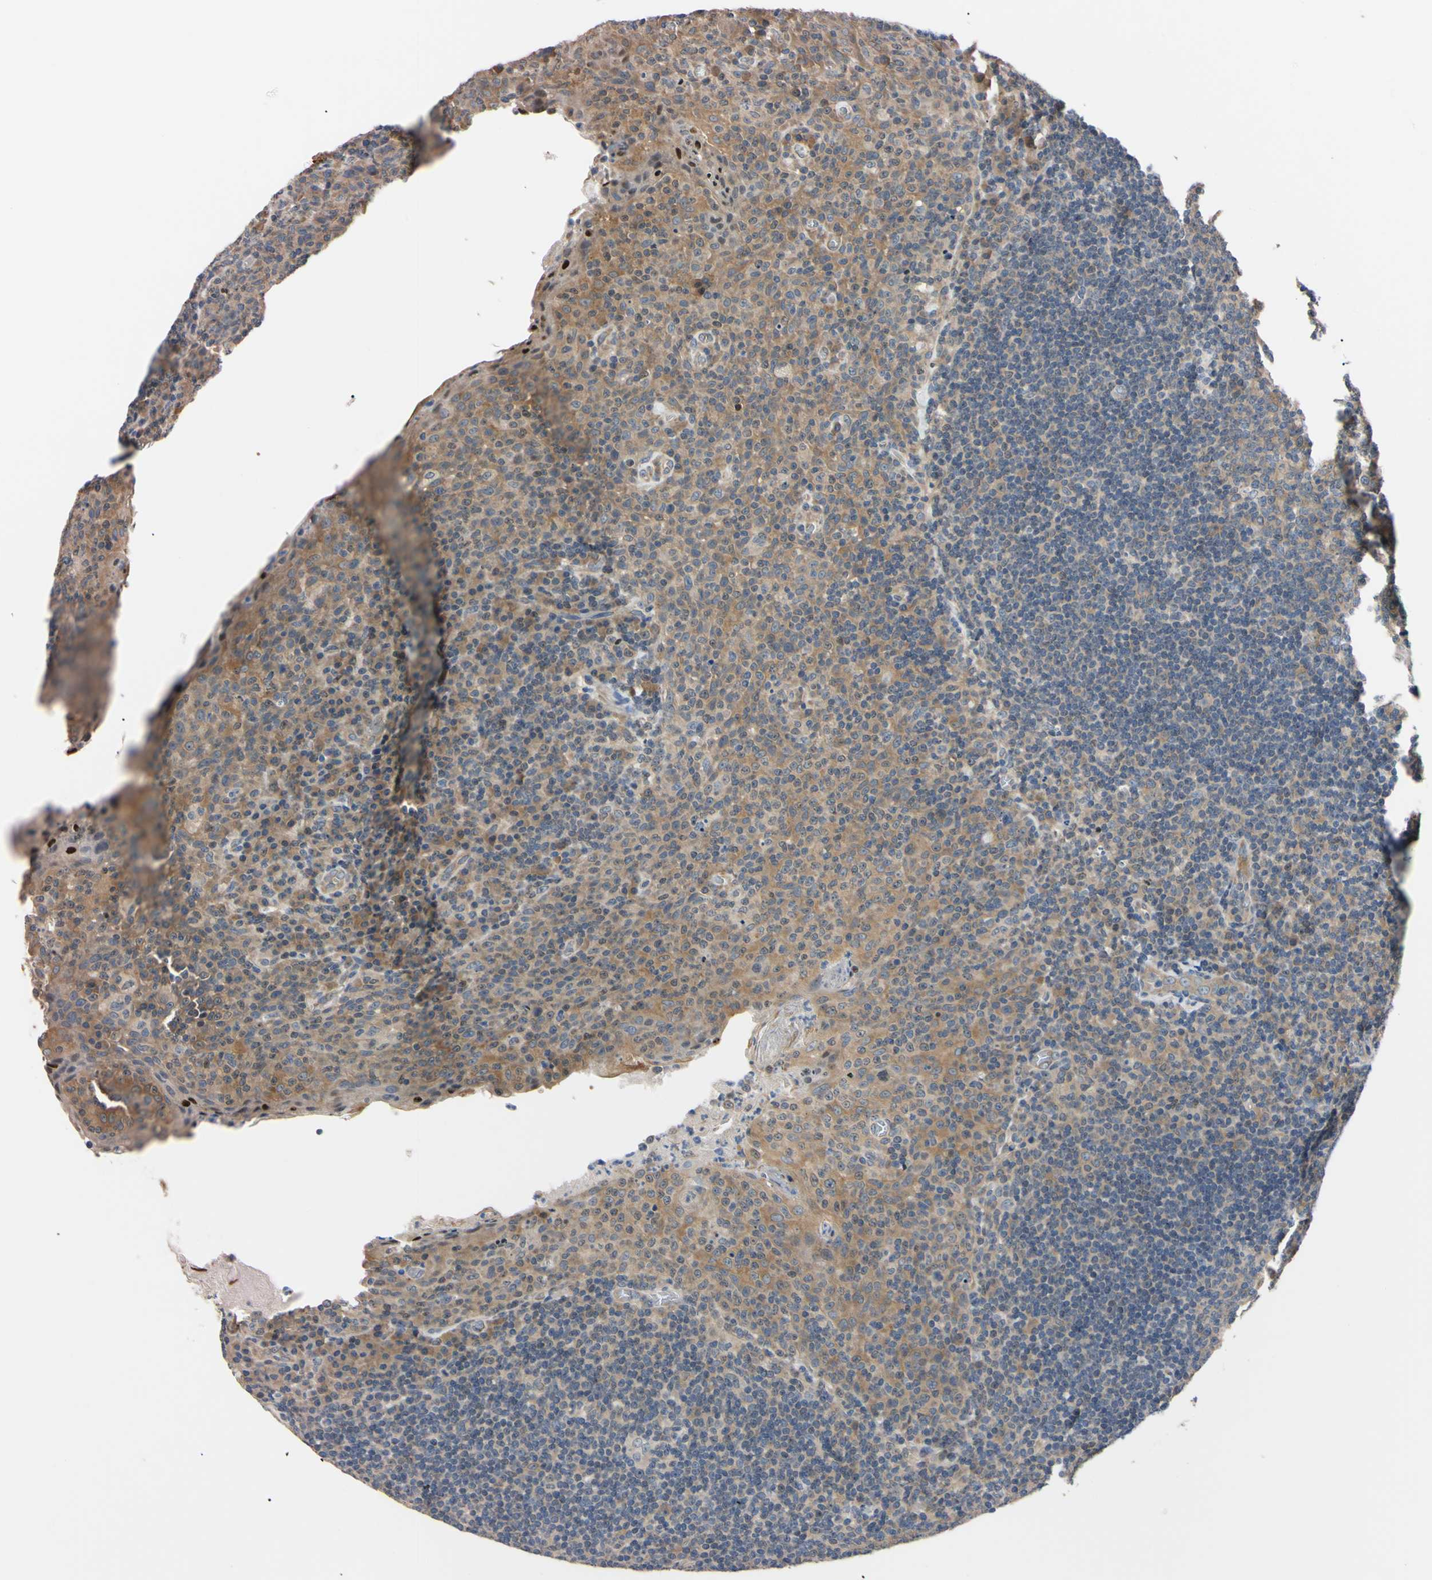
{"staining": {"intensity": "weak", "quantity": "25%-75%", "location": "cytoplasmic/membranous"}, "tissue": "tonsil", "cell_type": "Germinal center cells", "image_type": "normal", "snomed": [{"axis": "morphology", "description": "Normal tissue, NOS"}, {"axis": "topography", "description": "Tonsil"}], "caption": "Immunohistochemistry image of benign tonsil stained for a protein (brown), which reveals low levels of weak cytoplasmic/membranous staining in about 25%-75% of germinal center cells.", "gene": "RARS1", "patient": {"sex": "male", "age": 17}}